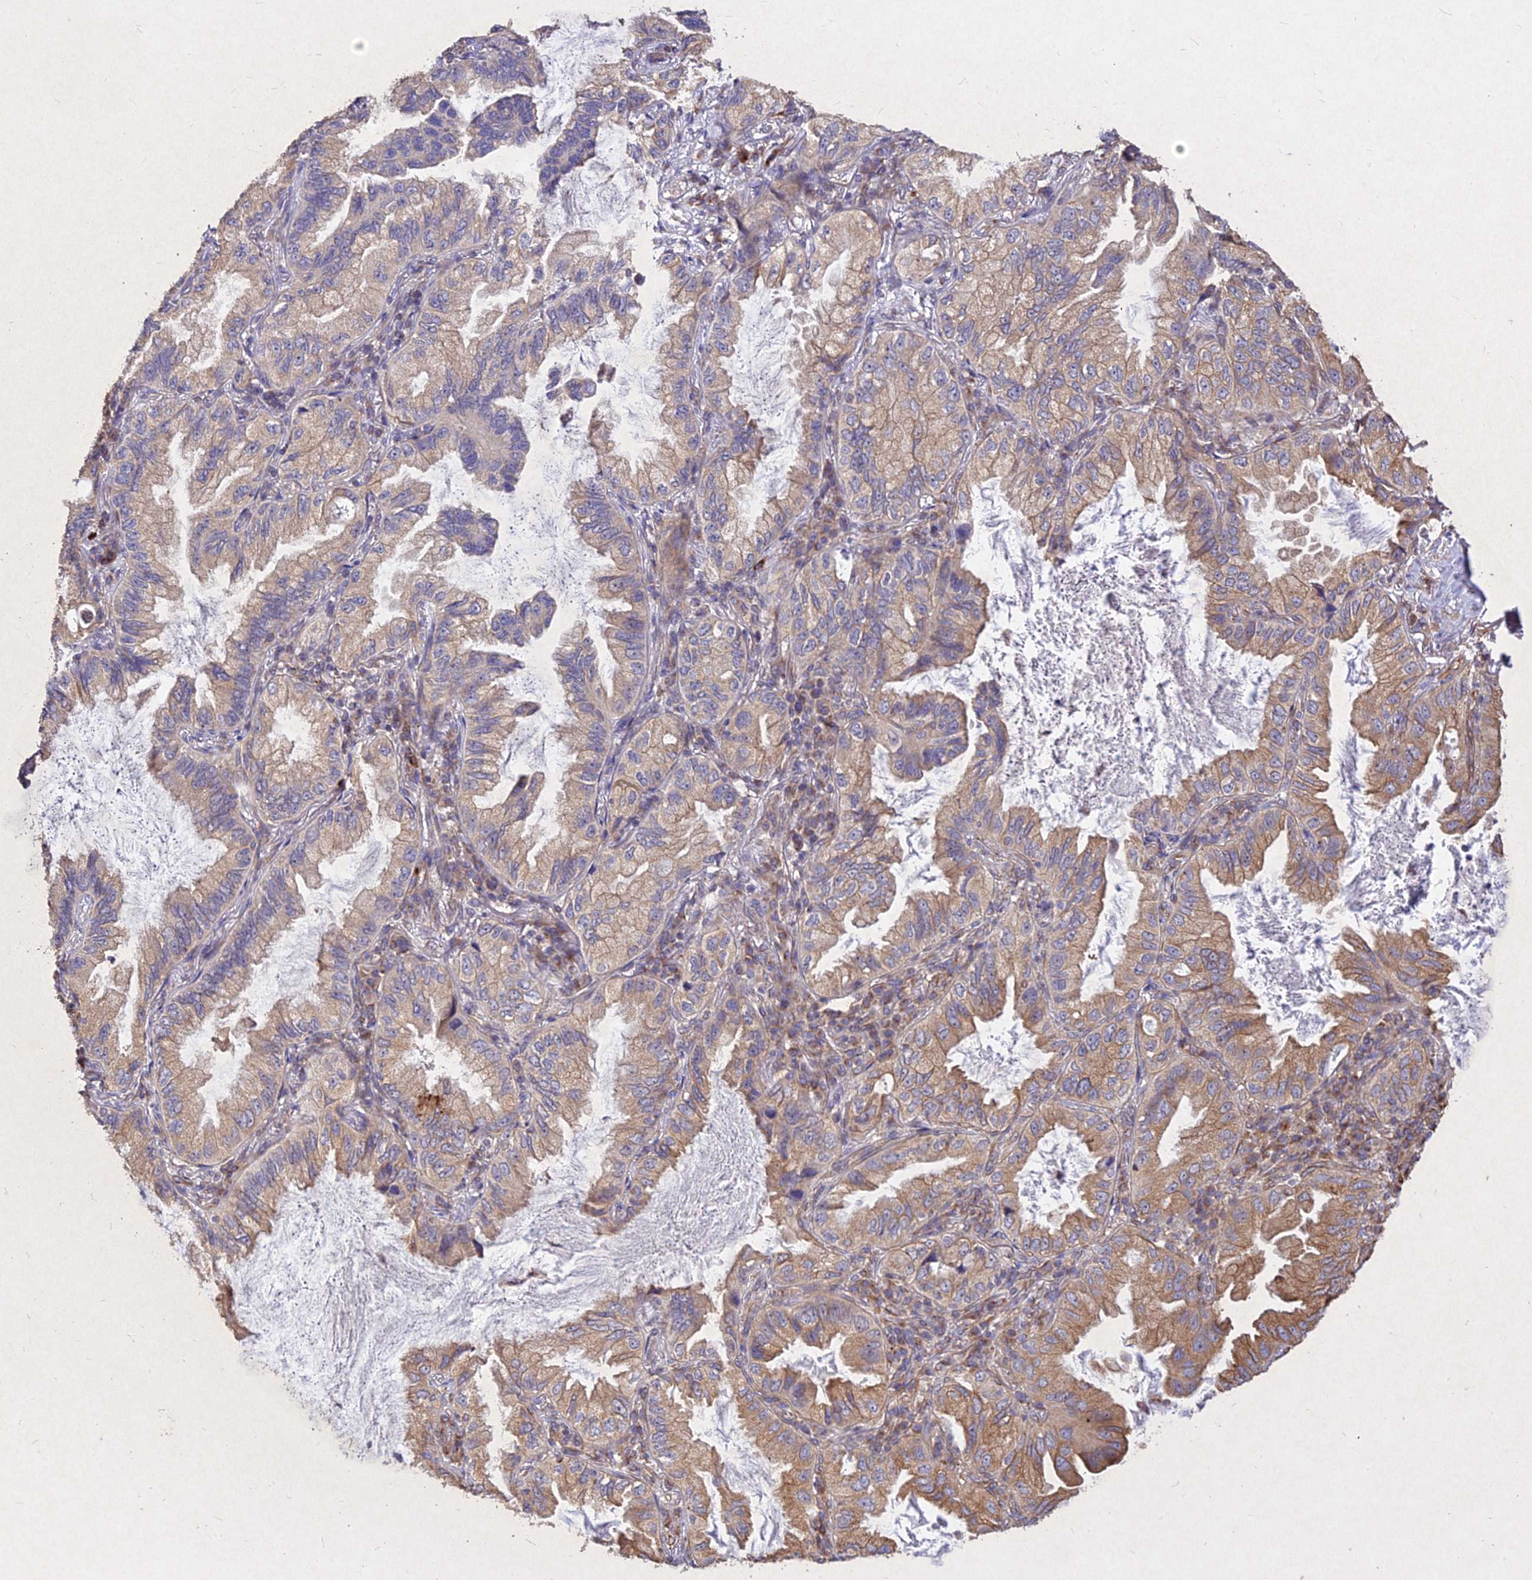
{"staining": {"intensity": "moderate", "quantity": ">75%", "location": "cytoplasmic/membranous"}, "tissue": "lung cancer", "cell_type": "Tumor cells", "image_type": "cancer", "snomed": [{"axis": "morphology", "description": "Adenocarcinoma, NOS"}, {"axis": "topography", "description": "Lung"}], "caption": "Brown immunohistochemical staining in human adenocarcinoma (lung) shows moderate cytoplasmic/membranous positivity in about >75% of tumor cells. Nuclei are stained in blue.", "gene": "SKA1", "patient": {"sex": "female", "age": 69}}